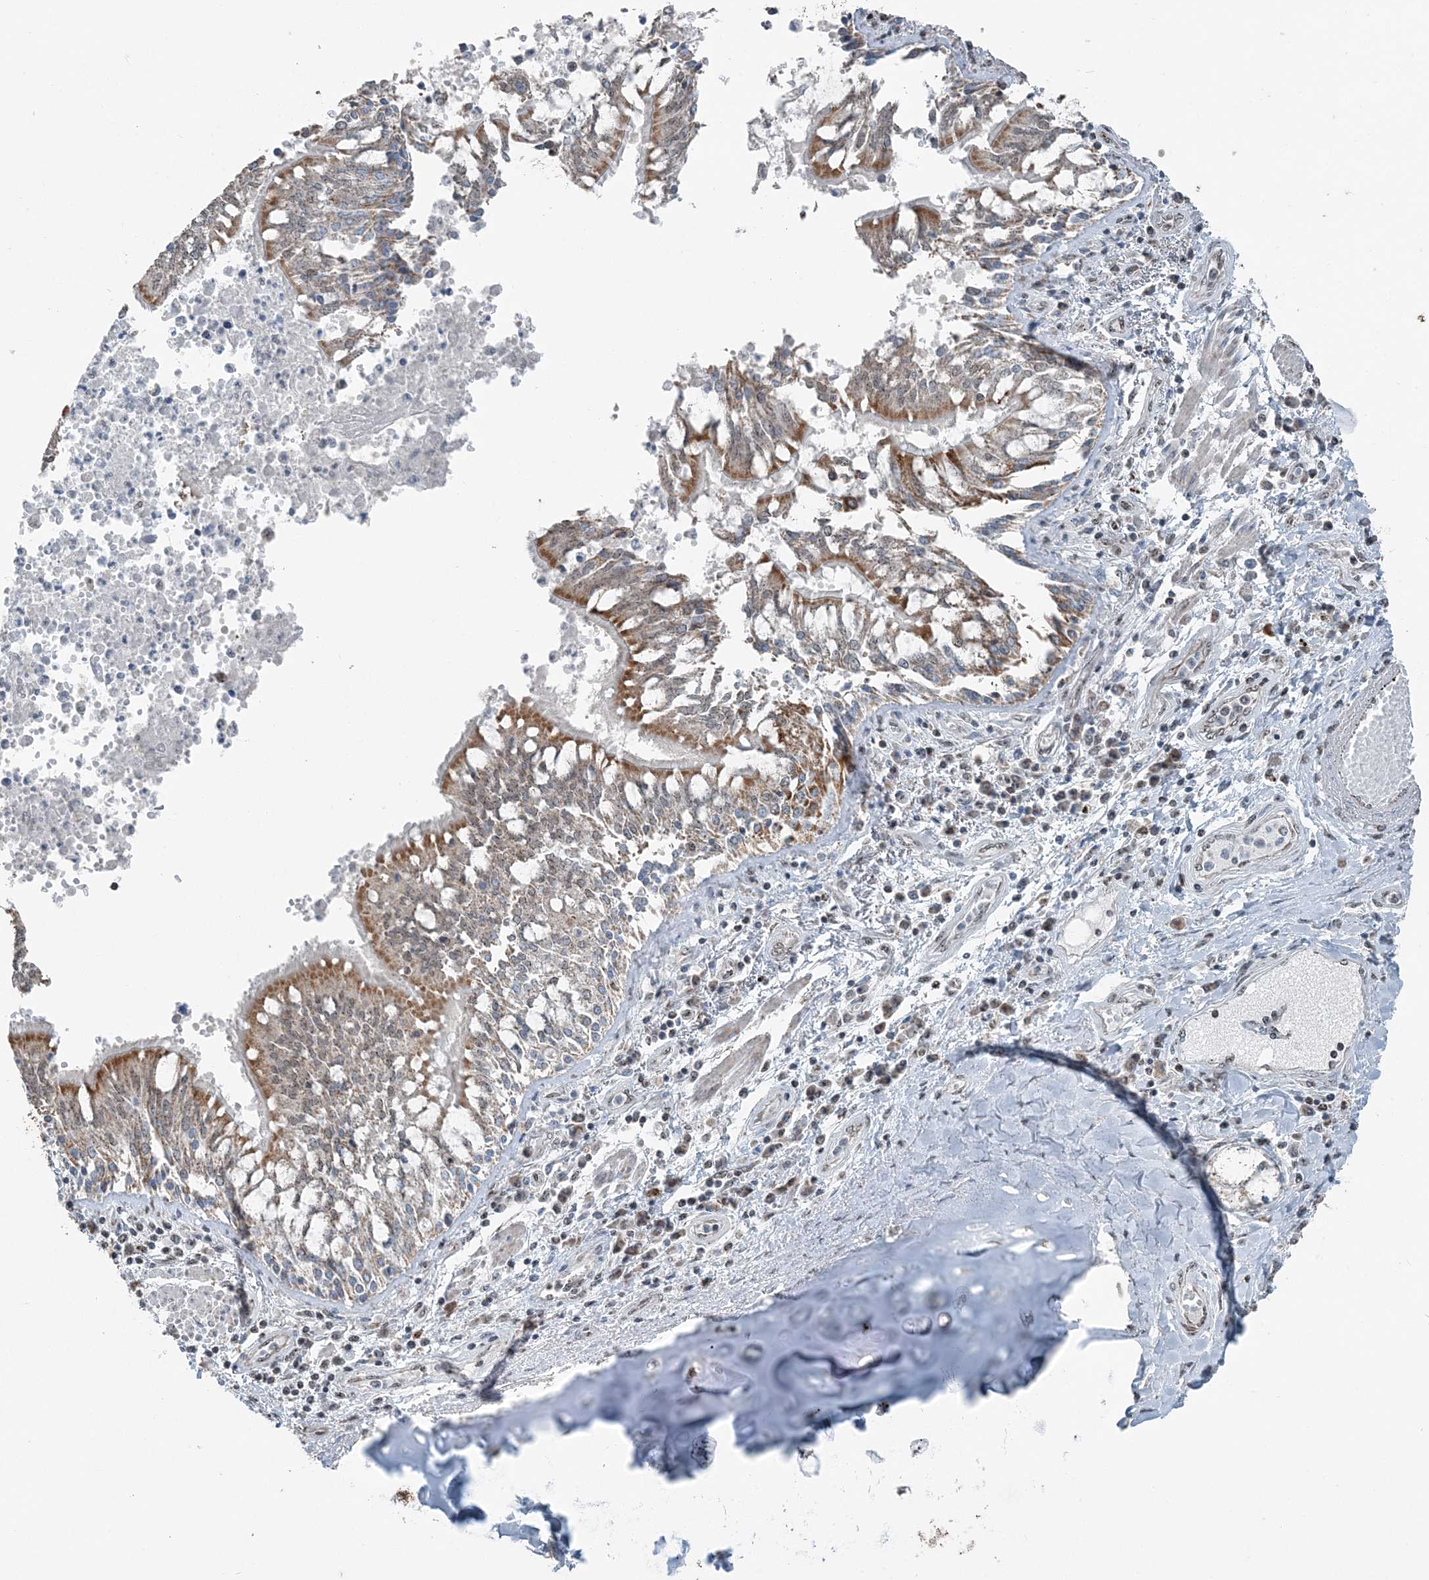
{"staining": {"intensity": "moderate", "quantity": ">75%", "location": "cytoplasmic/membranous"}, "tissue": "adipose tissue", "cell_type": "Adipocytes", "image_type": "normal", "snomed": [{"axis": "morphology", "description": "Normal tissue, NOS"}, {"axis": "topography", "description": "Cartilage tissue"}, {"axis": "topography", "description": "Bronchus"}, {"axis": "topography", "description": "Lung"}, {"axis": "topography", "description": "Peripheral nerve tissue"}], "caption": "Brown immunohistochemical staining in normal adipose tissue demonstrates moderate cytoplasmic/membranous positivity in approximately >75% of adipocytes.", "gene": "SUCLG1", "patient": {"sex": "female", "age": 49}}